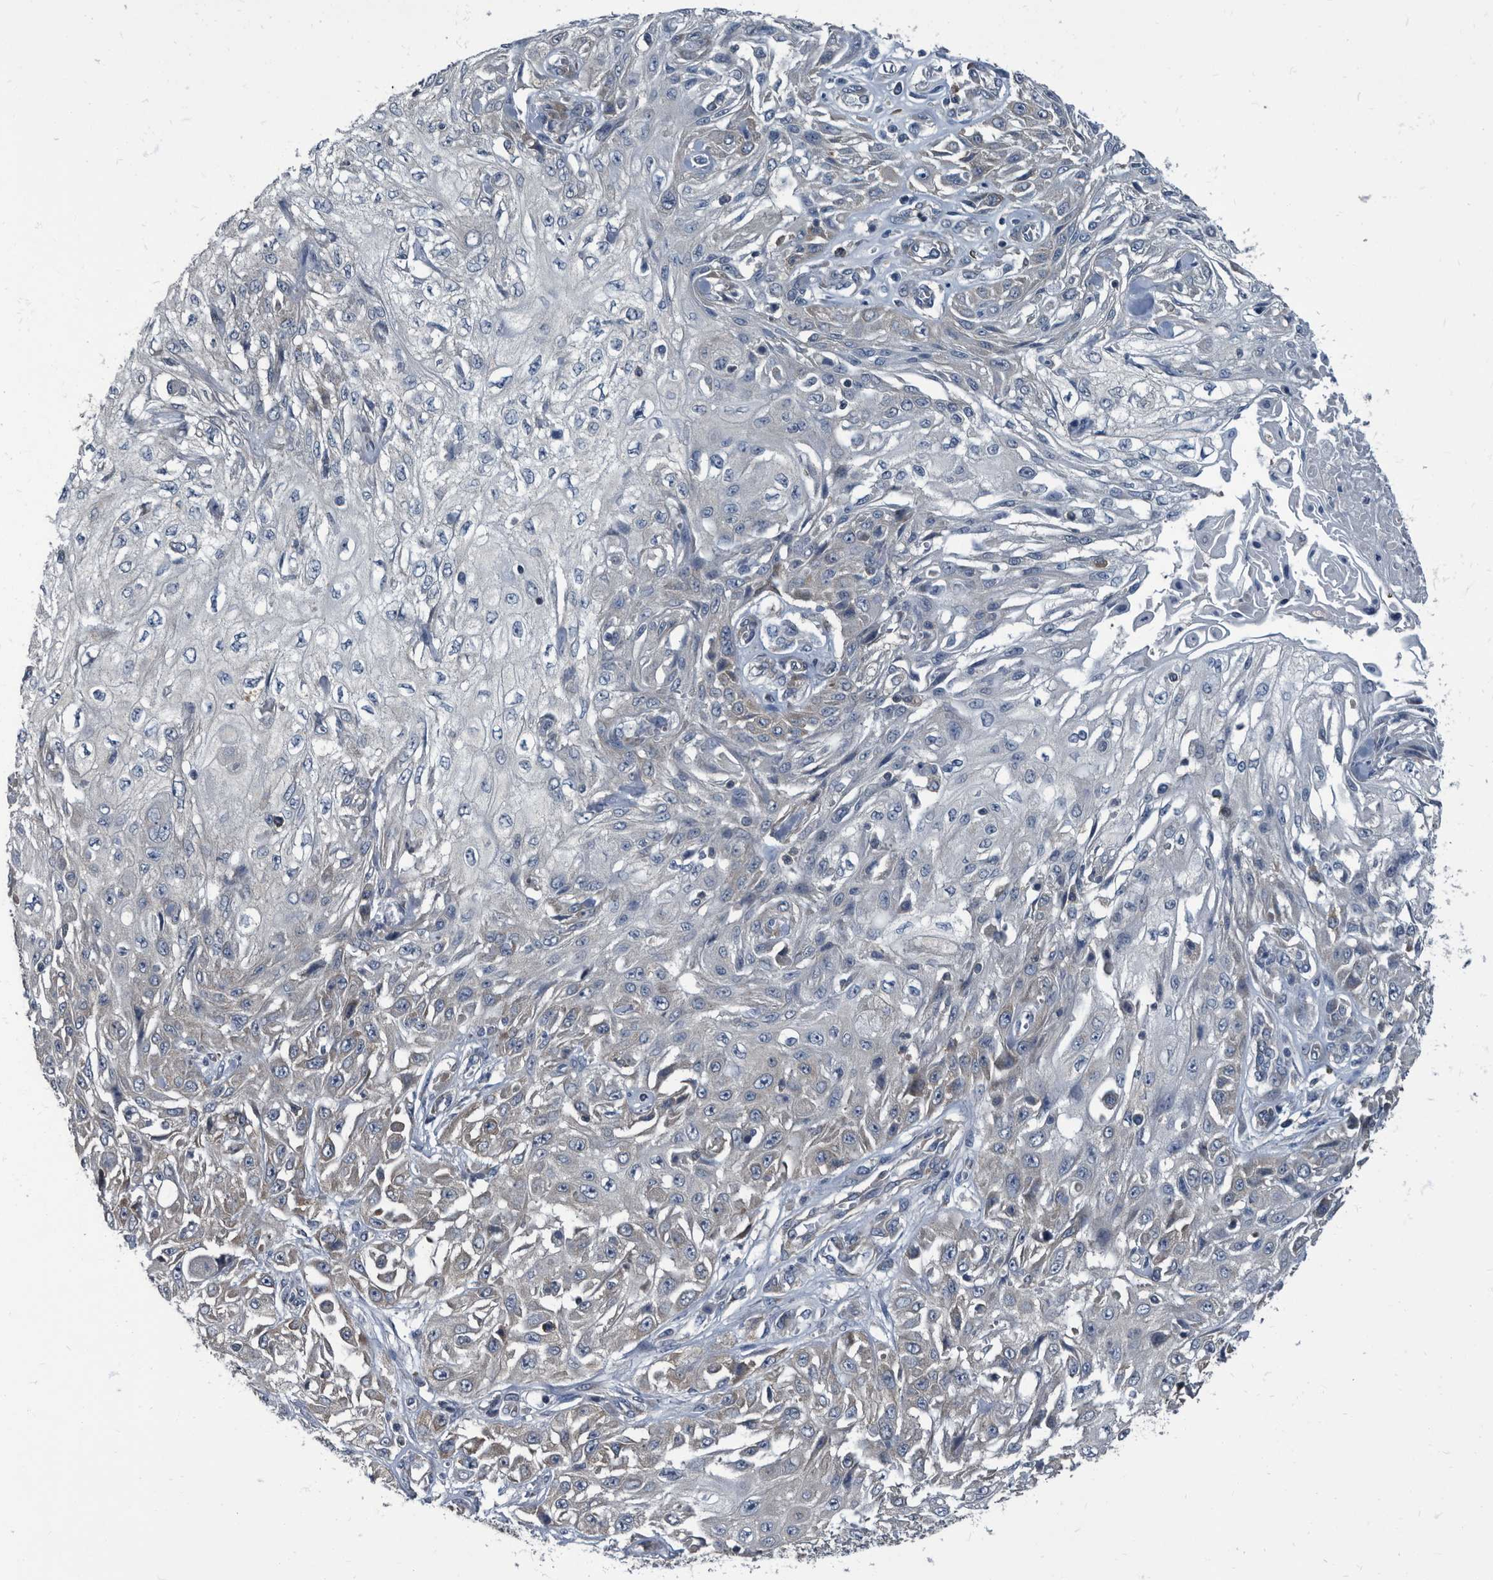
{"staining": {"intensity": "negative", "quantity": "none", "location": "none"}, "tissue": "skin cancer", "cell_type": "Tumor cells", "image_type": "cancer", "snomed": [{"axis": "morphology", "description": "Squamous cell carcinoma, NOS"}, {"axis": "morphology", "description": "Squamous cell carcinoma, metastatic, NOS"}, {"axis": "topography", "description": "Skin"}, {"axis": "topography", "description": "Lymph node"}], "caption": "Tumor cells are negative for brown protein staining in skin cancer.", "gene": "CDV3", "patient": {"sex": "male", "age": 75}}